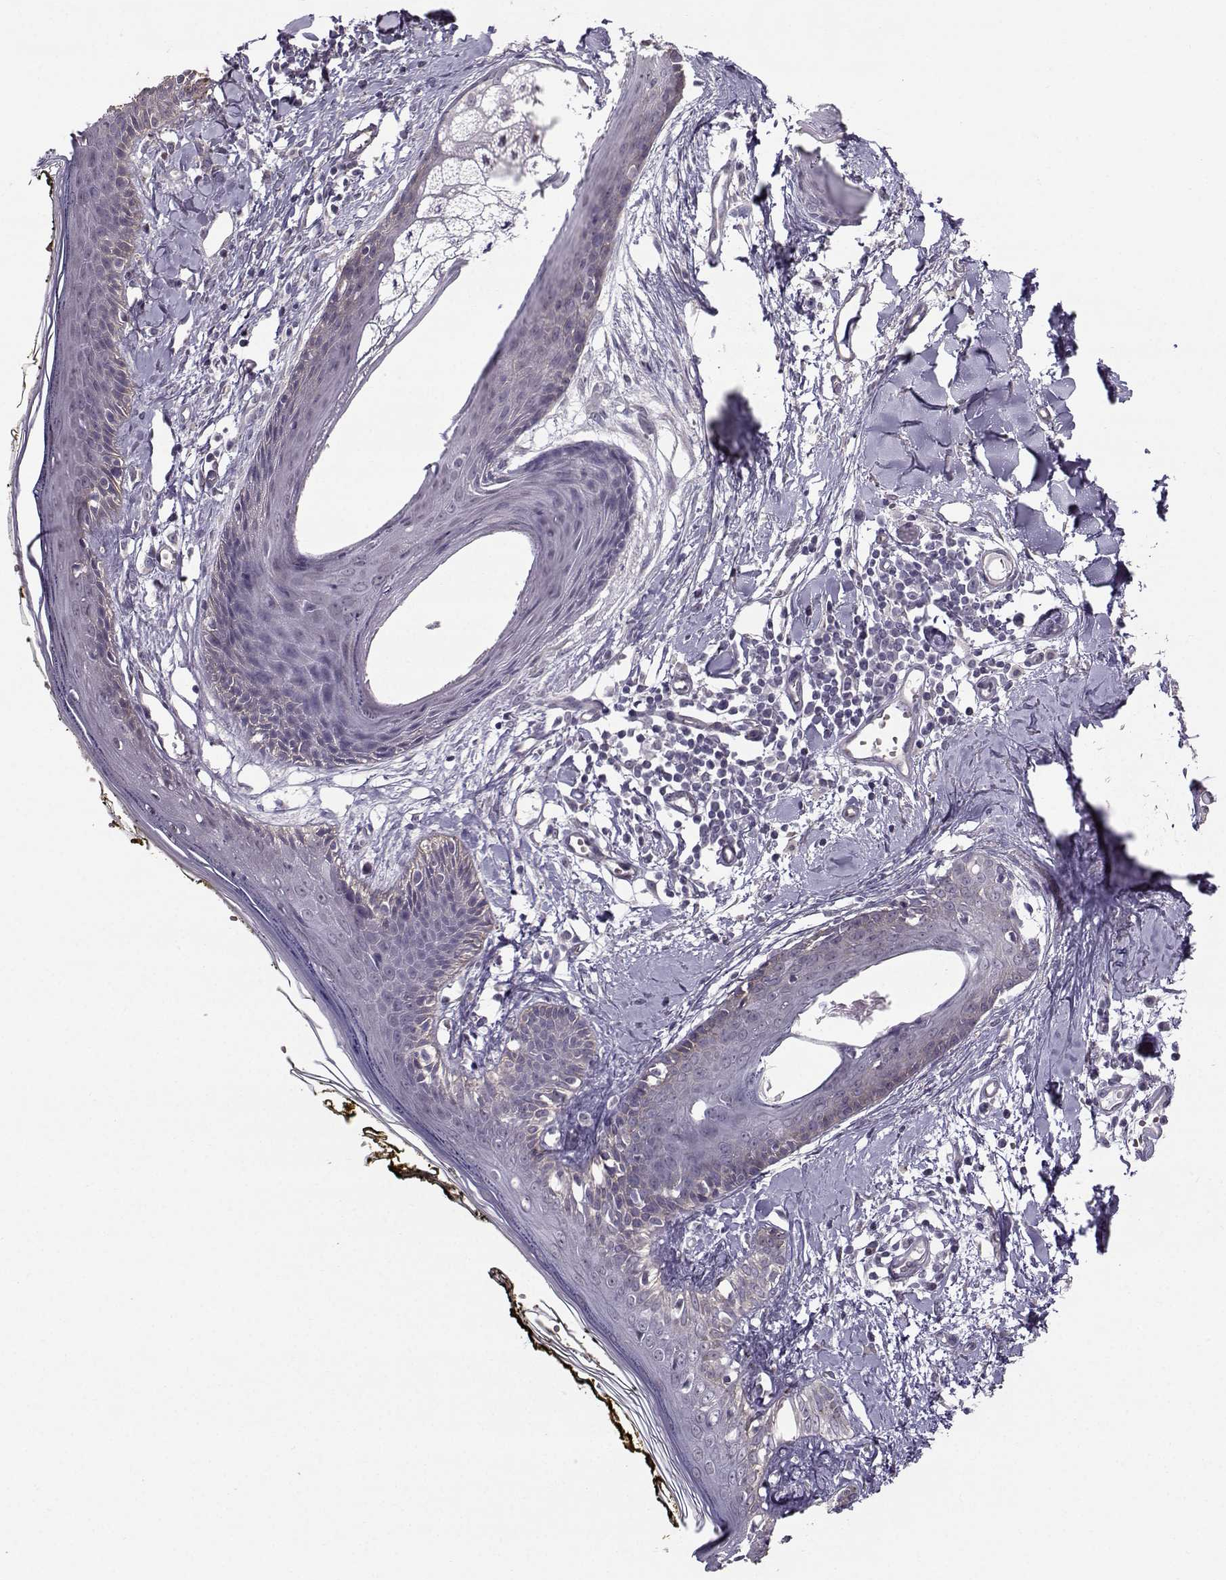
{"staining": {"intensity": "negative", "quantity": "none", "location": "none"}, "tissue": "skin", "cell_type": "Fibroblasts", "image_type": "normal", "snomed": [{"axis": "morphology", "description": "Normal tissue, NOS"}, {"axis": "topography", "description": "Skin"}], "caption": "This is an immunohistochemistry histopathology image of normal human skin. There is no expression in fibroblasts.", "gene": "TSPYL5", "patient": {"sex": "male", "age": 76}}